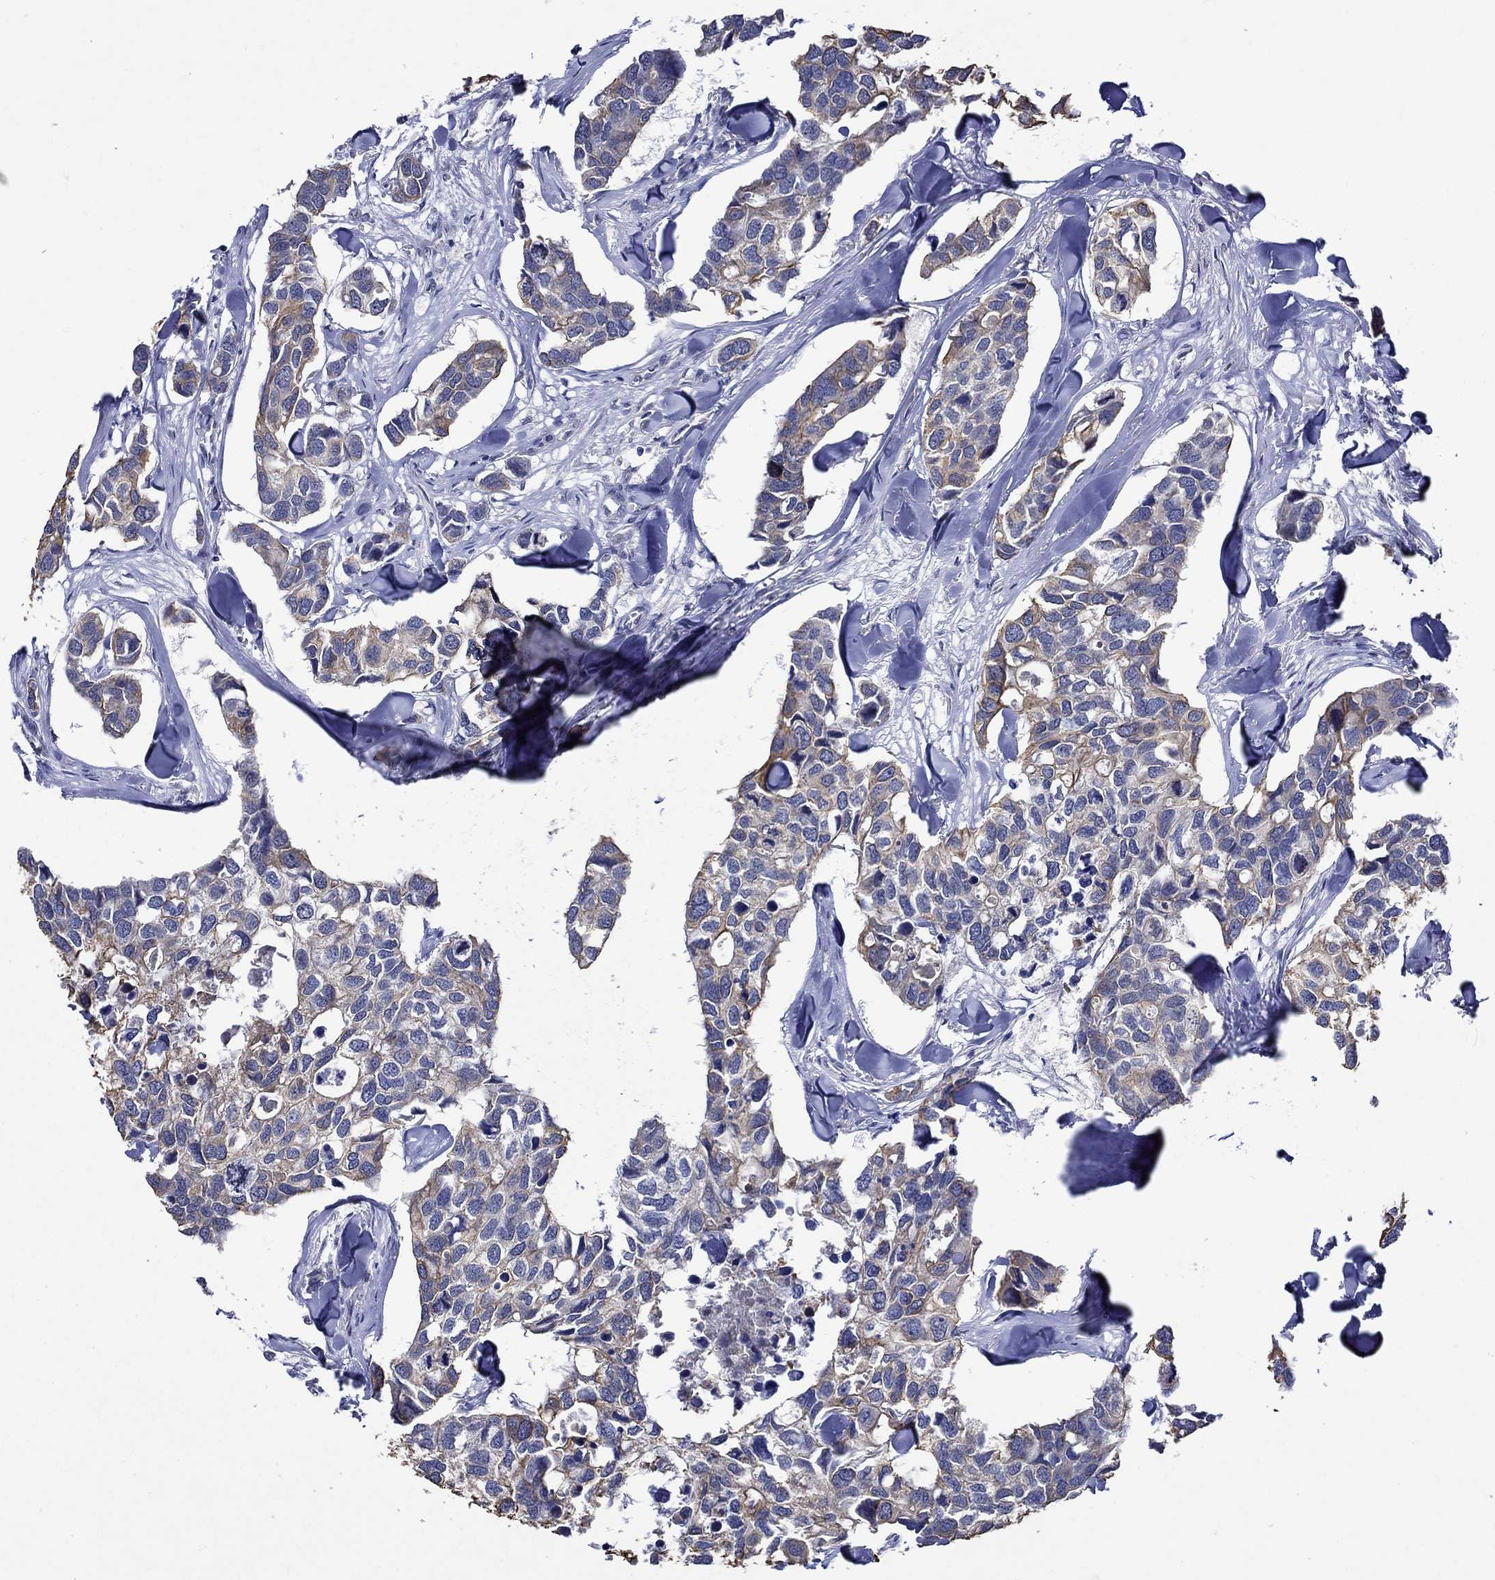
{"staining": {"intensity": "moderate", "quantity": "25%-75%", "location": "cytoplasmic/membranous"}, "tissue": "breast cancer", "cell_type": "Tumor cells", "image_type": "cancer", "snomed": [{"axis": "morphology", "description": "Duct carcinoma"}, {"axis": "topography", "description": "Breast"}], "caption": "Human breast cancer (infiltrating ductal carcinoma) stained with a protein marker exhibits moderate staining in tumor cells.", "gene": "DDX3Y", "patient": {"sex": "female", "age": 83}}